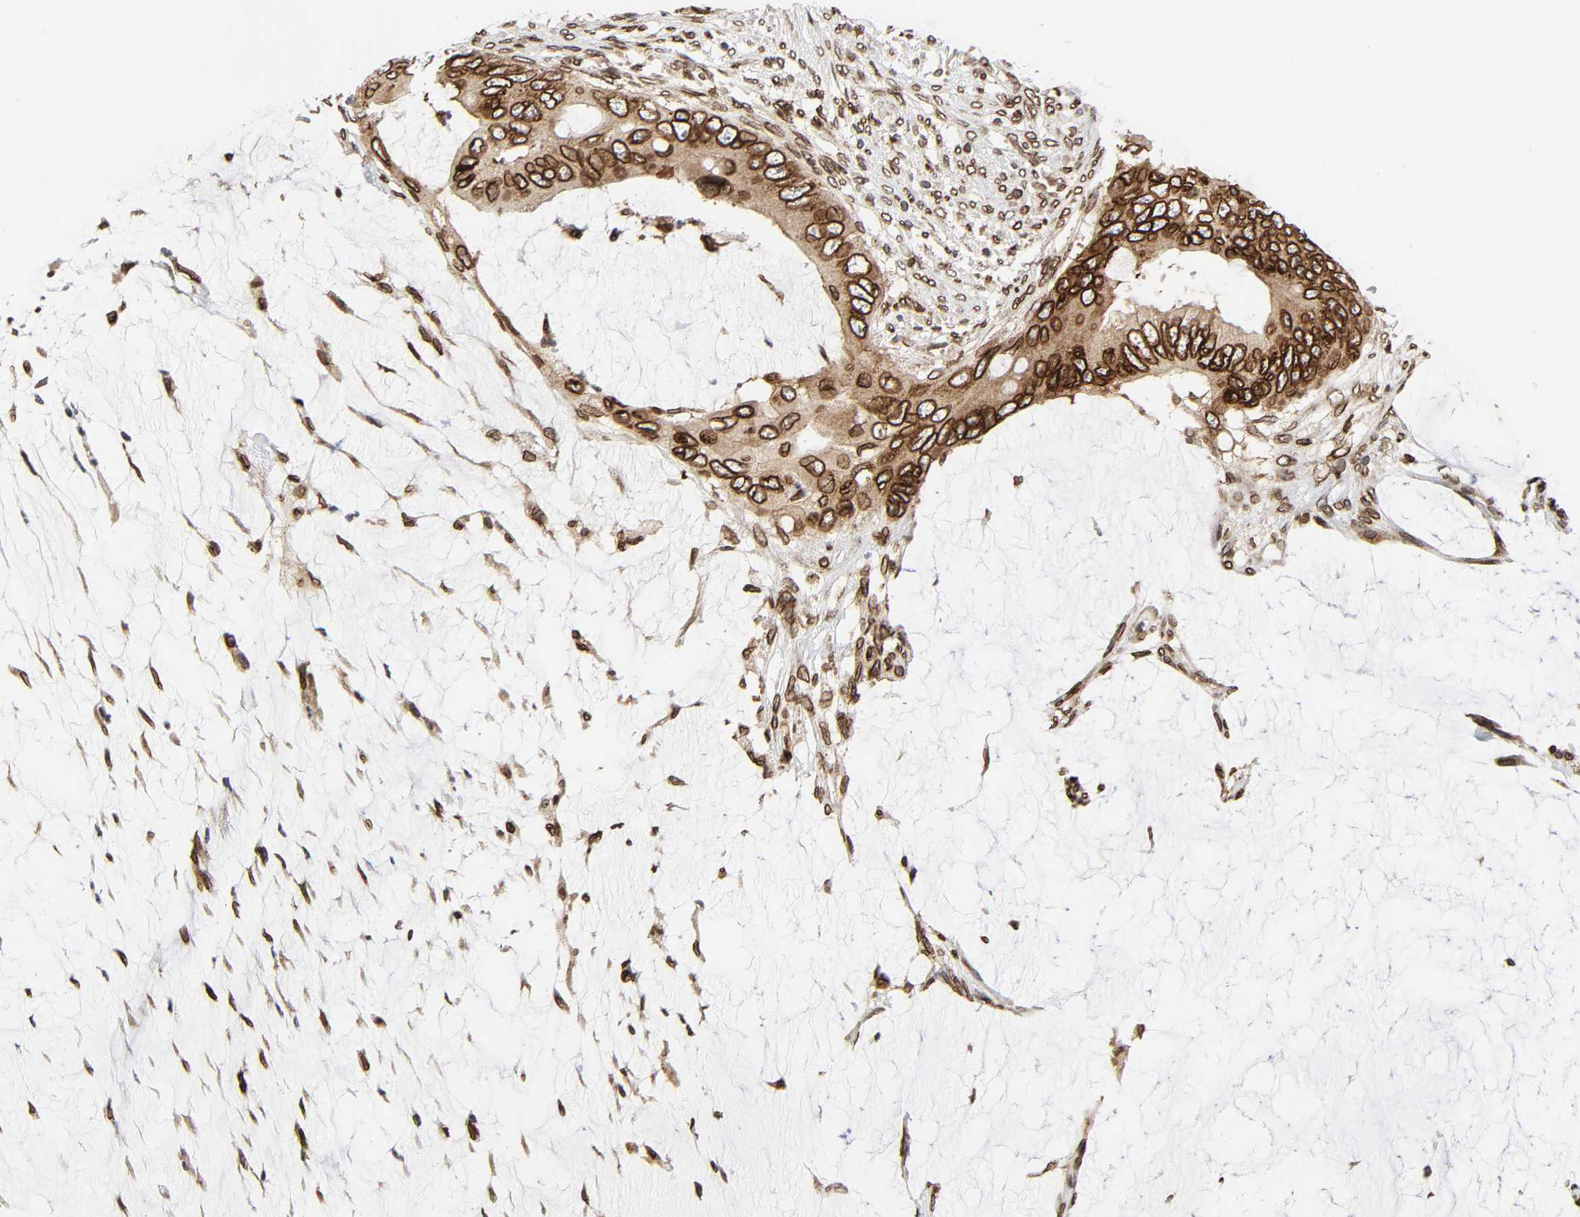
{"staining": {"intensity": "strong", "quantity": ">75%", "location": "cytoplasmic/membranous,nuclear"}, "tissue": "colorectal cancer", "cell_type": "Tumor cells", "image_type": "cancer", "snomed": [{"axis": "morphology", "description": "Normal tissue, NOS"}, {"axis": "morphology", "description": "Adenocarcinoma, NOS"}, {"axis": "topography", "description": "Rectum"}, {"axis": "topography", "description": "Peripheral nerve tissue"}], "caption": "Immunohistochemical staining of human colorectal cancer (adenocarcinoma) demonstrates strong cytoplasmic/membranous and nuclear protein positivity in about >75% of tumor cells. Using DAB (3,3'-diaminobenzidine) (brown) and hematoxylin (blue) stains, captured at high magnification using brightfield microscopy.", "gene": "RANGAP1", "patient": {"sex": "female", "age": 77}}